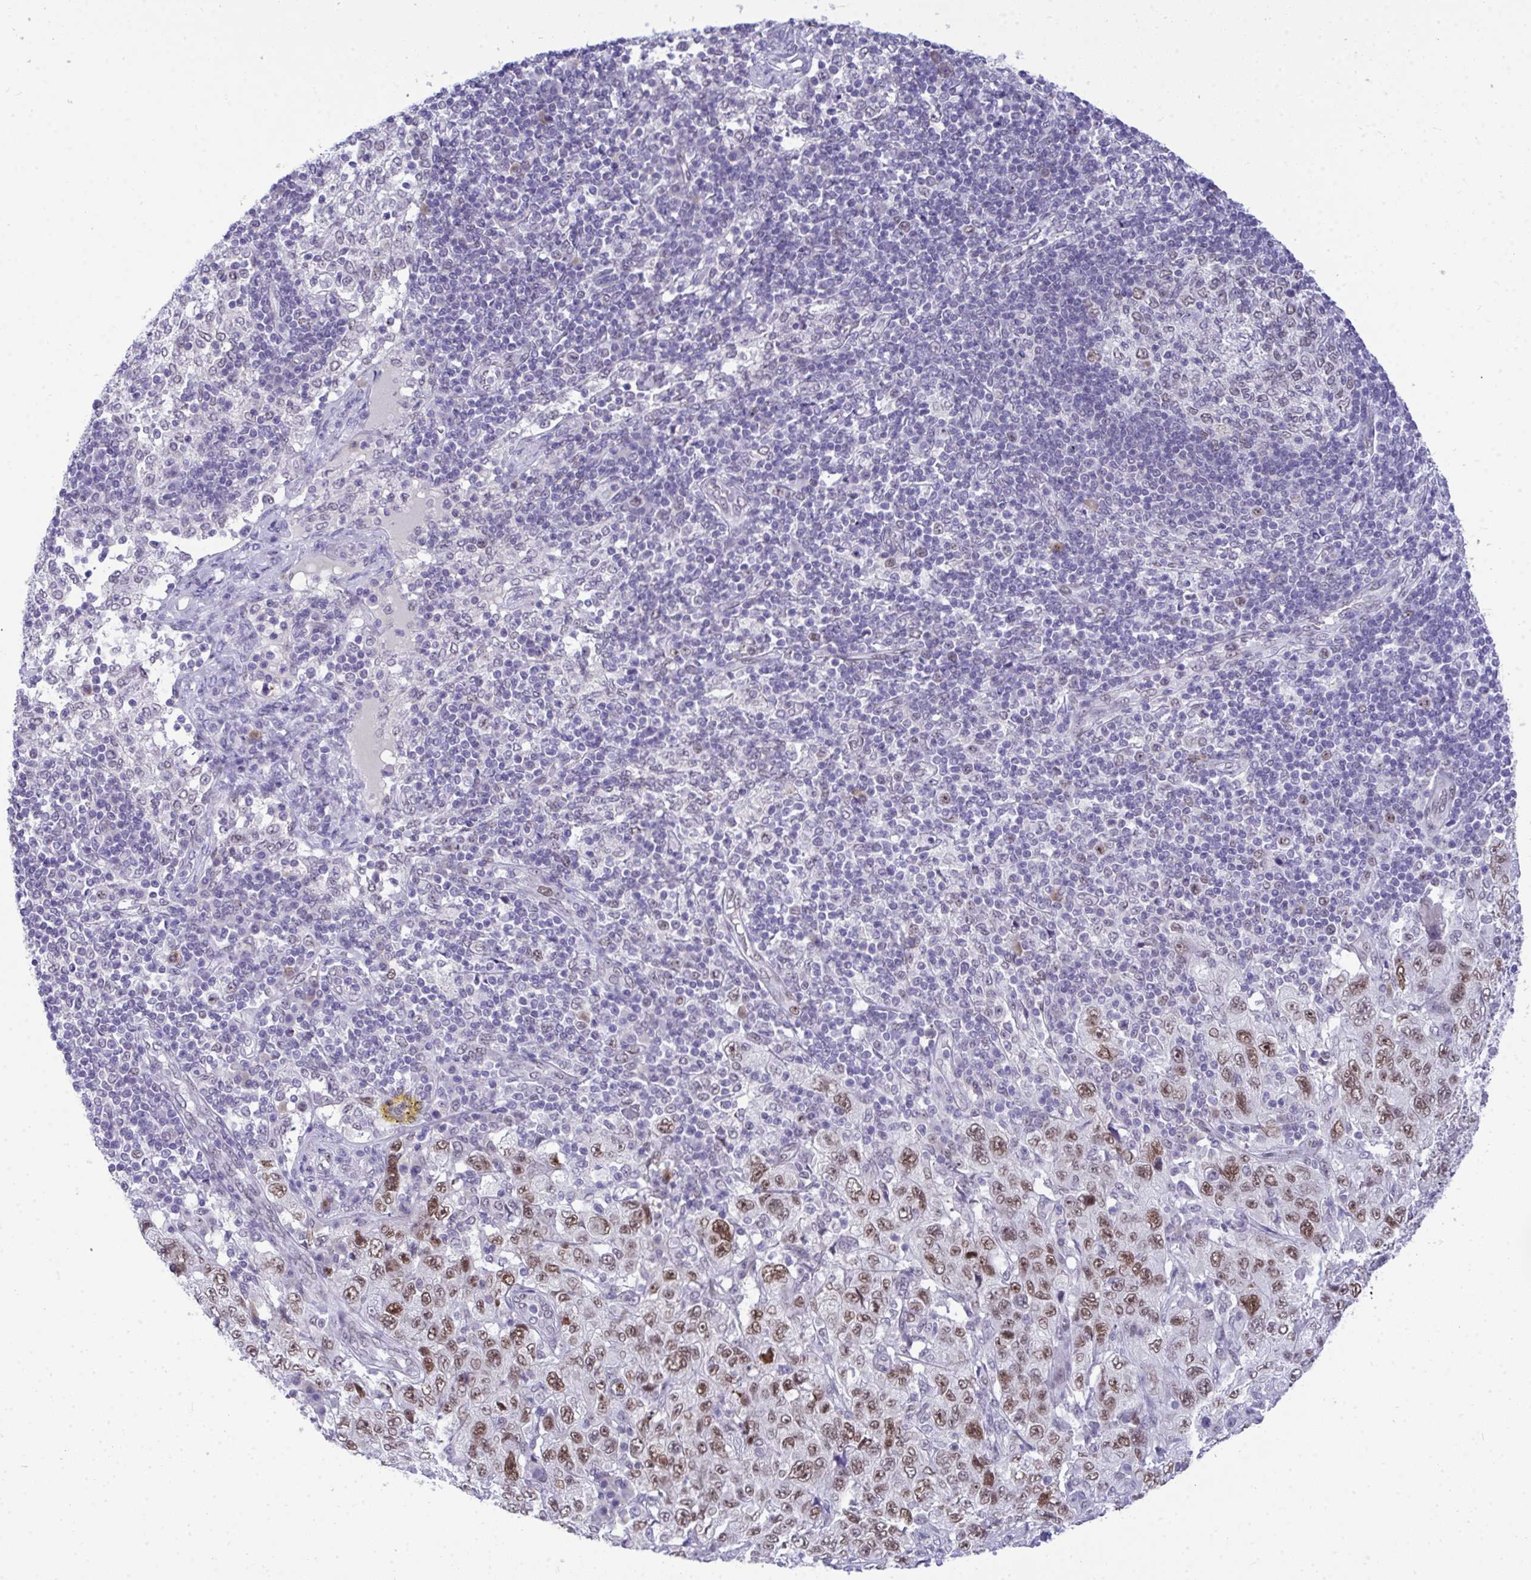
{"staining": {"intensity": "moderate", "quantity": ">75%", "location": "nuclear"}, "tissue": "pancreatic cancer", "cell_type": "Tumor cells", "image_type": "cancer", "snomed": [{"axis": "morphology", "description": "Adenocarcinoma, NOS"}, {"axis": "topography", "description": "Pancreas"}], "caption": "A brown stain labels moderate nuclear positivity of a protein in pancreatic cancer tumor cells. (DAB (3,3'-diaminobenzidine) = brown stain, brightfield microscopy at high magnification).", "gene": "TEAD4", "patient": {"sex": "male", "age": 68}}